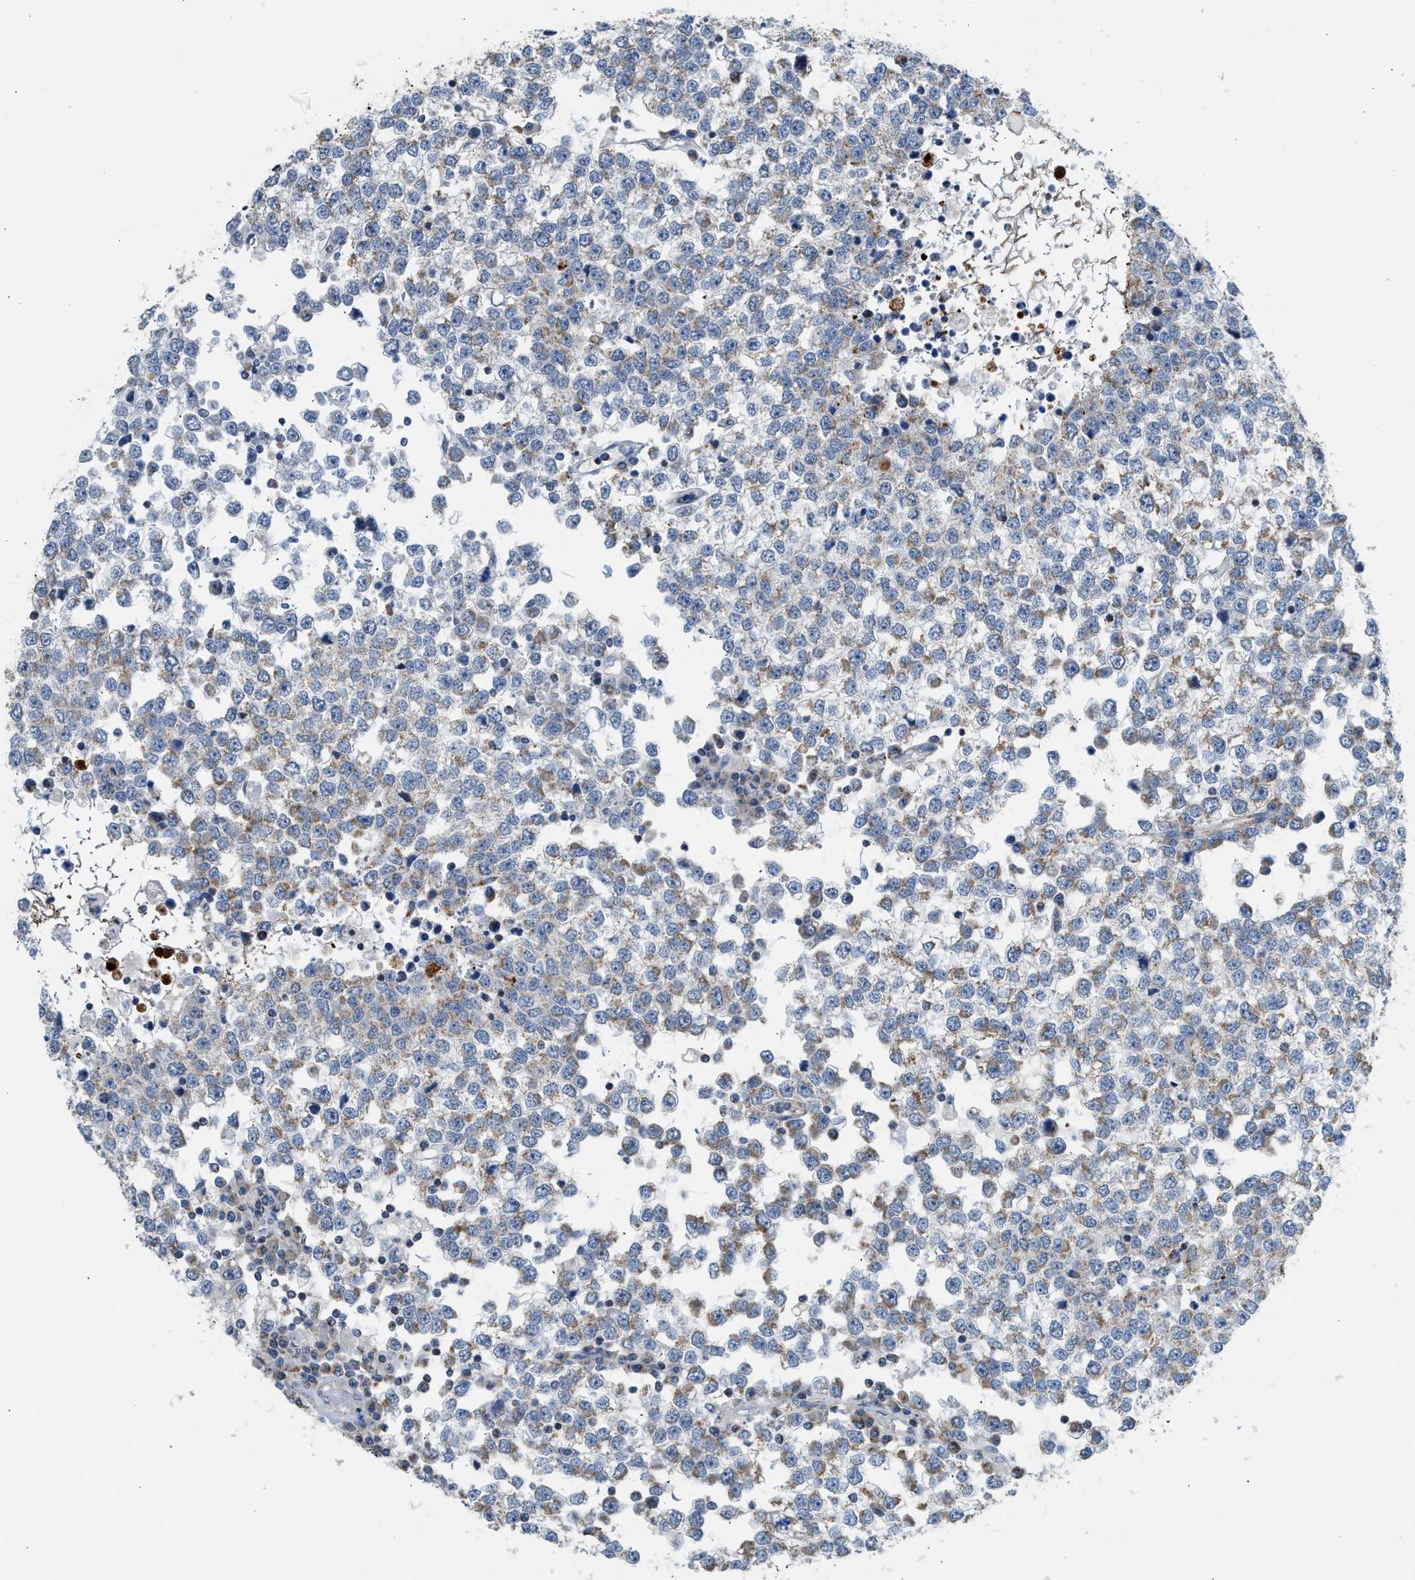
{"staining": {"intensity": "moderate", "quantity": "<25%", "location": "cytoplasmic/membranous"}, "tissue": "testis cancer", "cell_type": "Tumor cells", "image_type": "cancer", "snomed": [{"axis": "morphology", "description": "Seminoma, NOS"}, {"axis": "topography", "description": "Testis"}], "caption": "This image reveals immunohistochemistry (IHC) staining of human seminoma (testis), with low moderate cytoplasmic/membranous staining in about <25% of tumor cells.", "gene": "GOT2", "patient": {"sex": "male", "age": 65}}